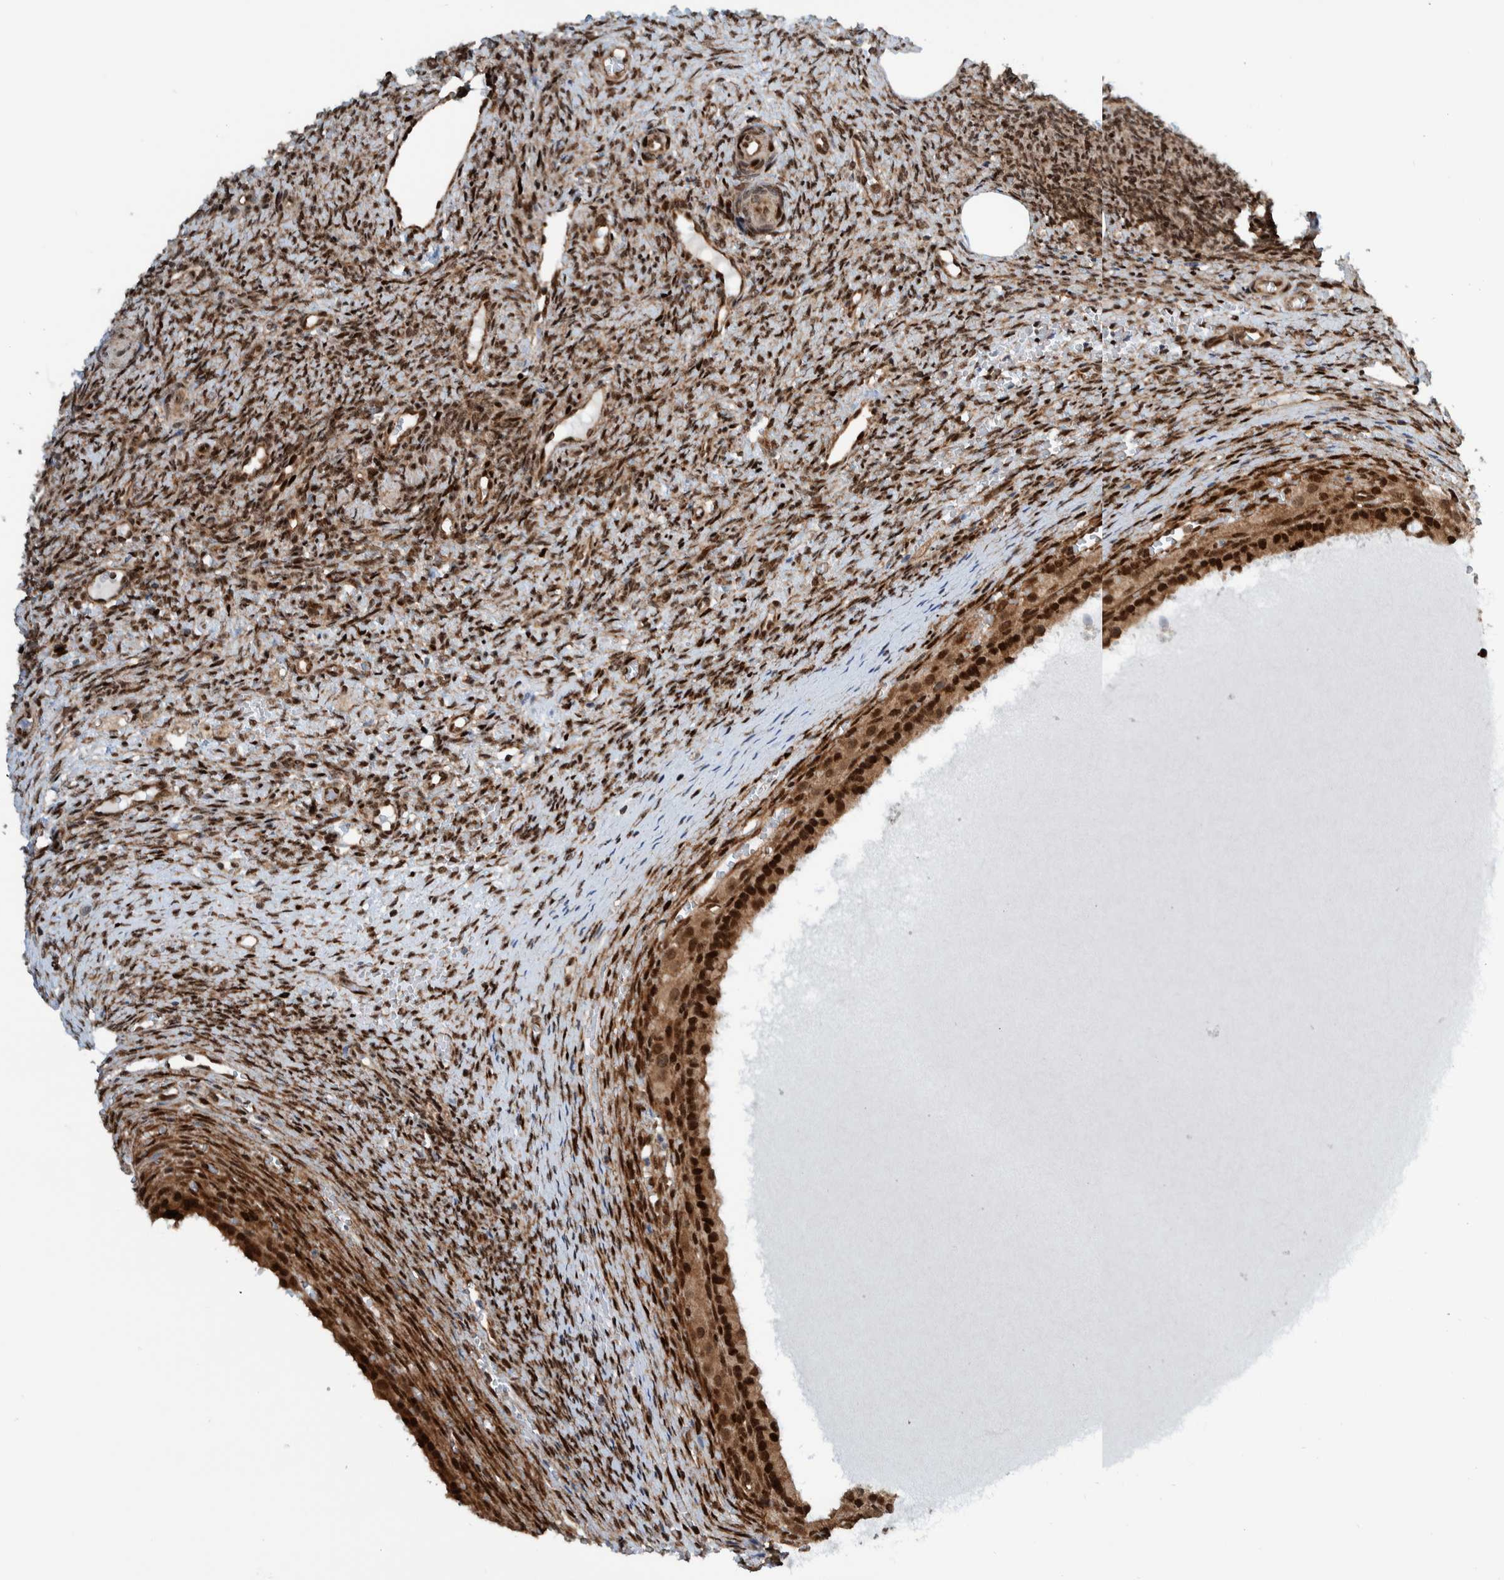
{"staining": {"intensity": "strong", "quantity": ">75%", "location": "cytoplasmic/membranous,nuclear"}, "tissue": "ovary", "cell_type": "Follicle cells", "image_type": "normal", "snomed": [{"axis": "morphology", "description": "Normal tissue, NOS"}, {"axis": "topography", "description": "Ovary"}], "caption": "This image displays immunohistochemistry (IHC) staining of benign ovary, with high strong cytoplasmic/membranous,nuclear staining in approximately >75% of follicle cells.", "gene": "ZNF366", "patient": {"sex": "female", "age": 41}}